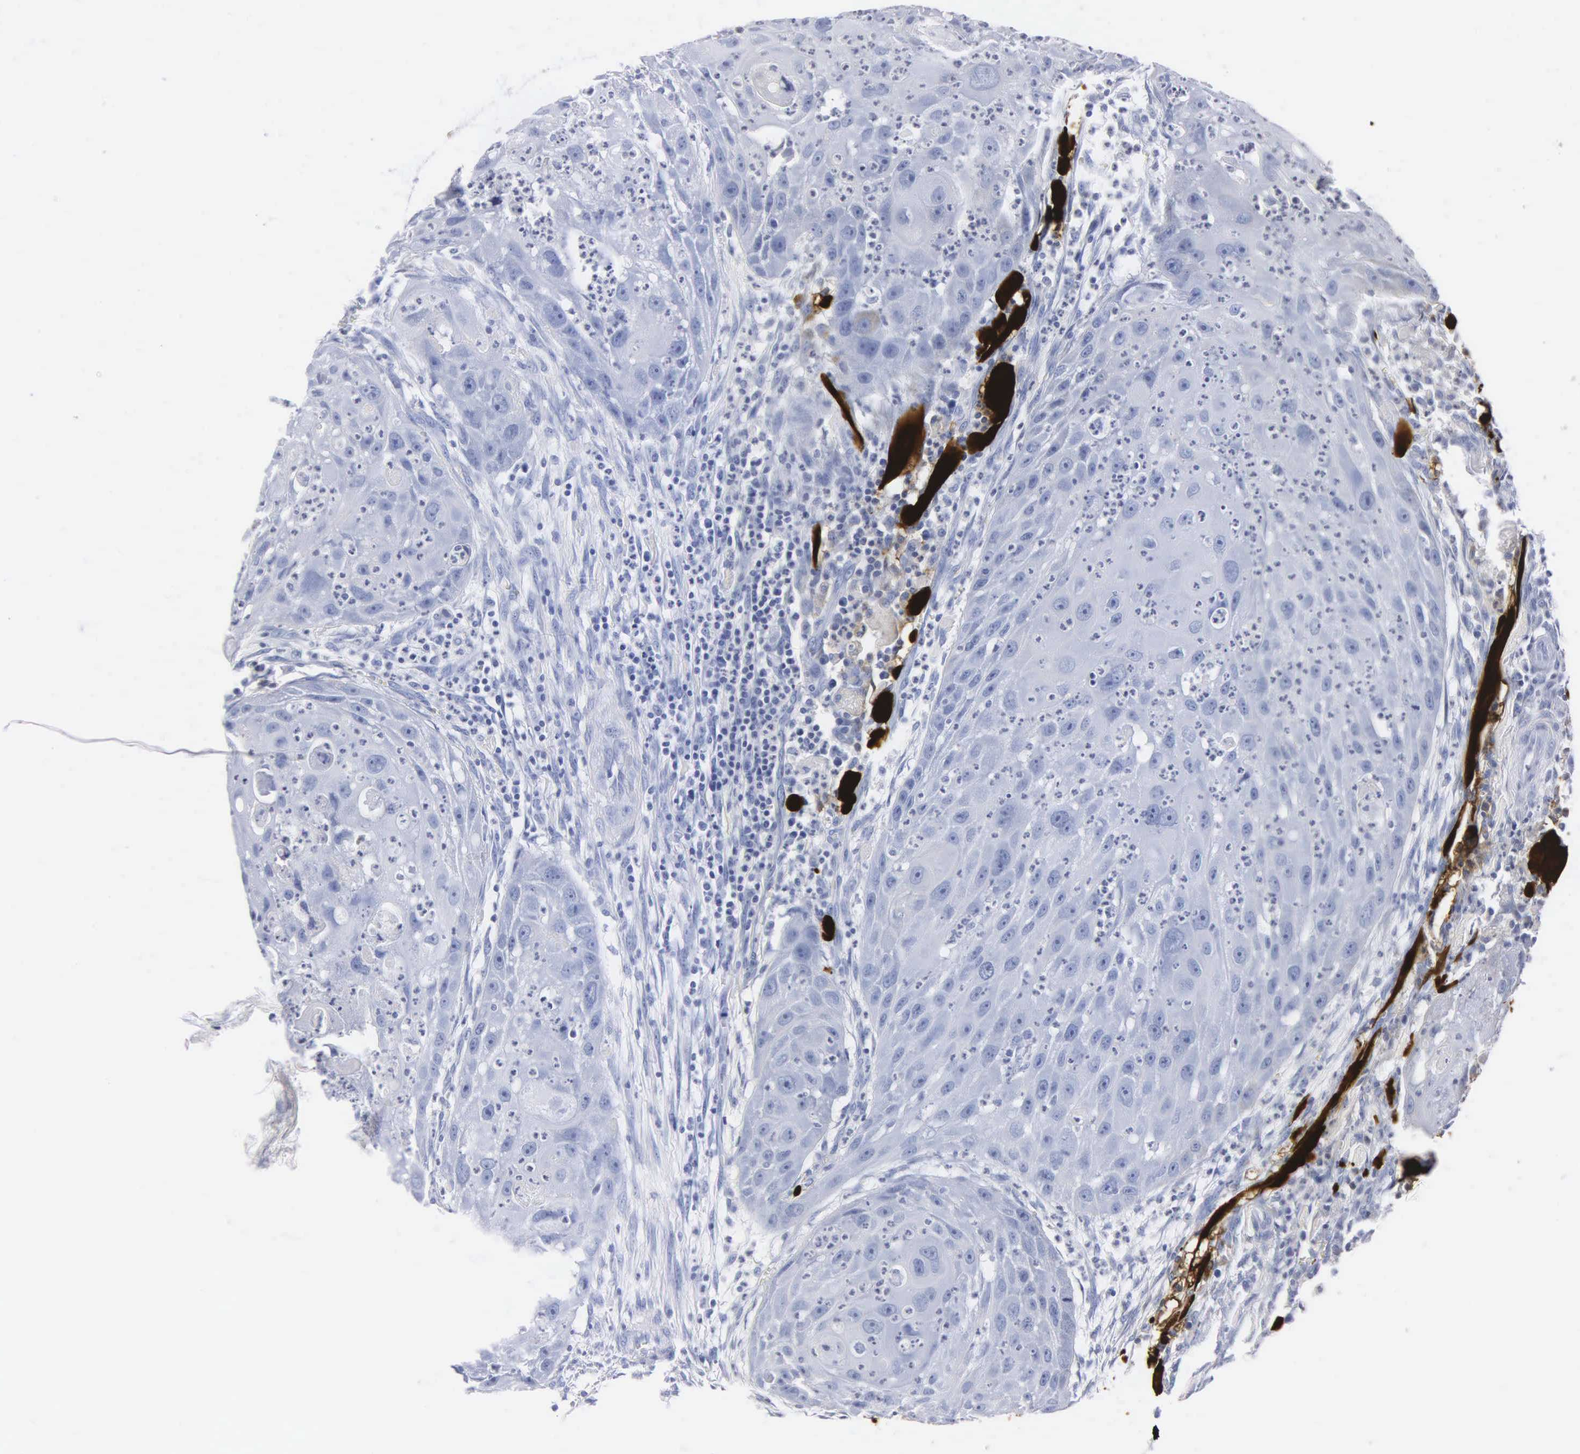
{"staining": {"intensity": "negative", "quantity": "none", "location": "none"}, "tissue": "head and neck cancer", "cell_type": "Tumor cells", "image_type": "cancer", "snomed": [{"axis": "morphology", "description": "Squamous cell carcinoma, NOS"}, {"axis": "topography", "description": "Head-Neck"}], "caption": "High magnification brightfield microscopy of head and neck cancer (squamous cell carcinoma) stained with DAB (brown) and counterstained with hematoxylin (blue): tumor cells show no significant staining.", "gene": "MB", "patient": {"sex": "male", "age": 64}}